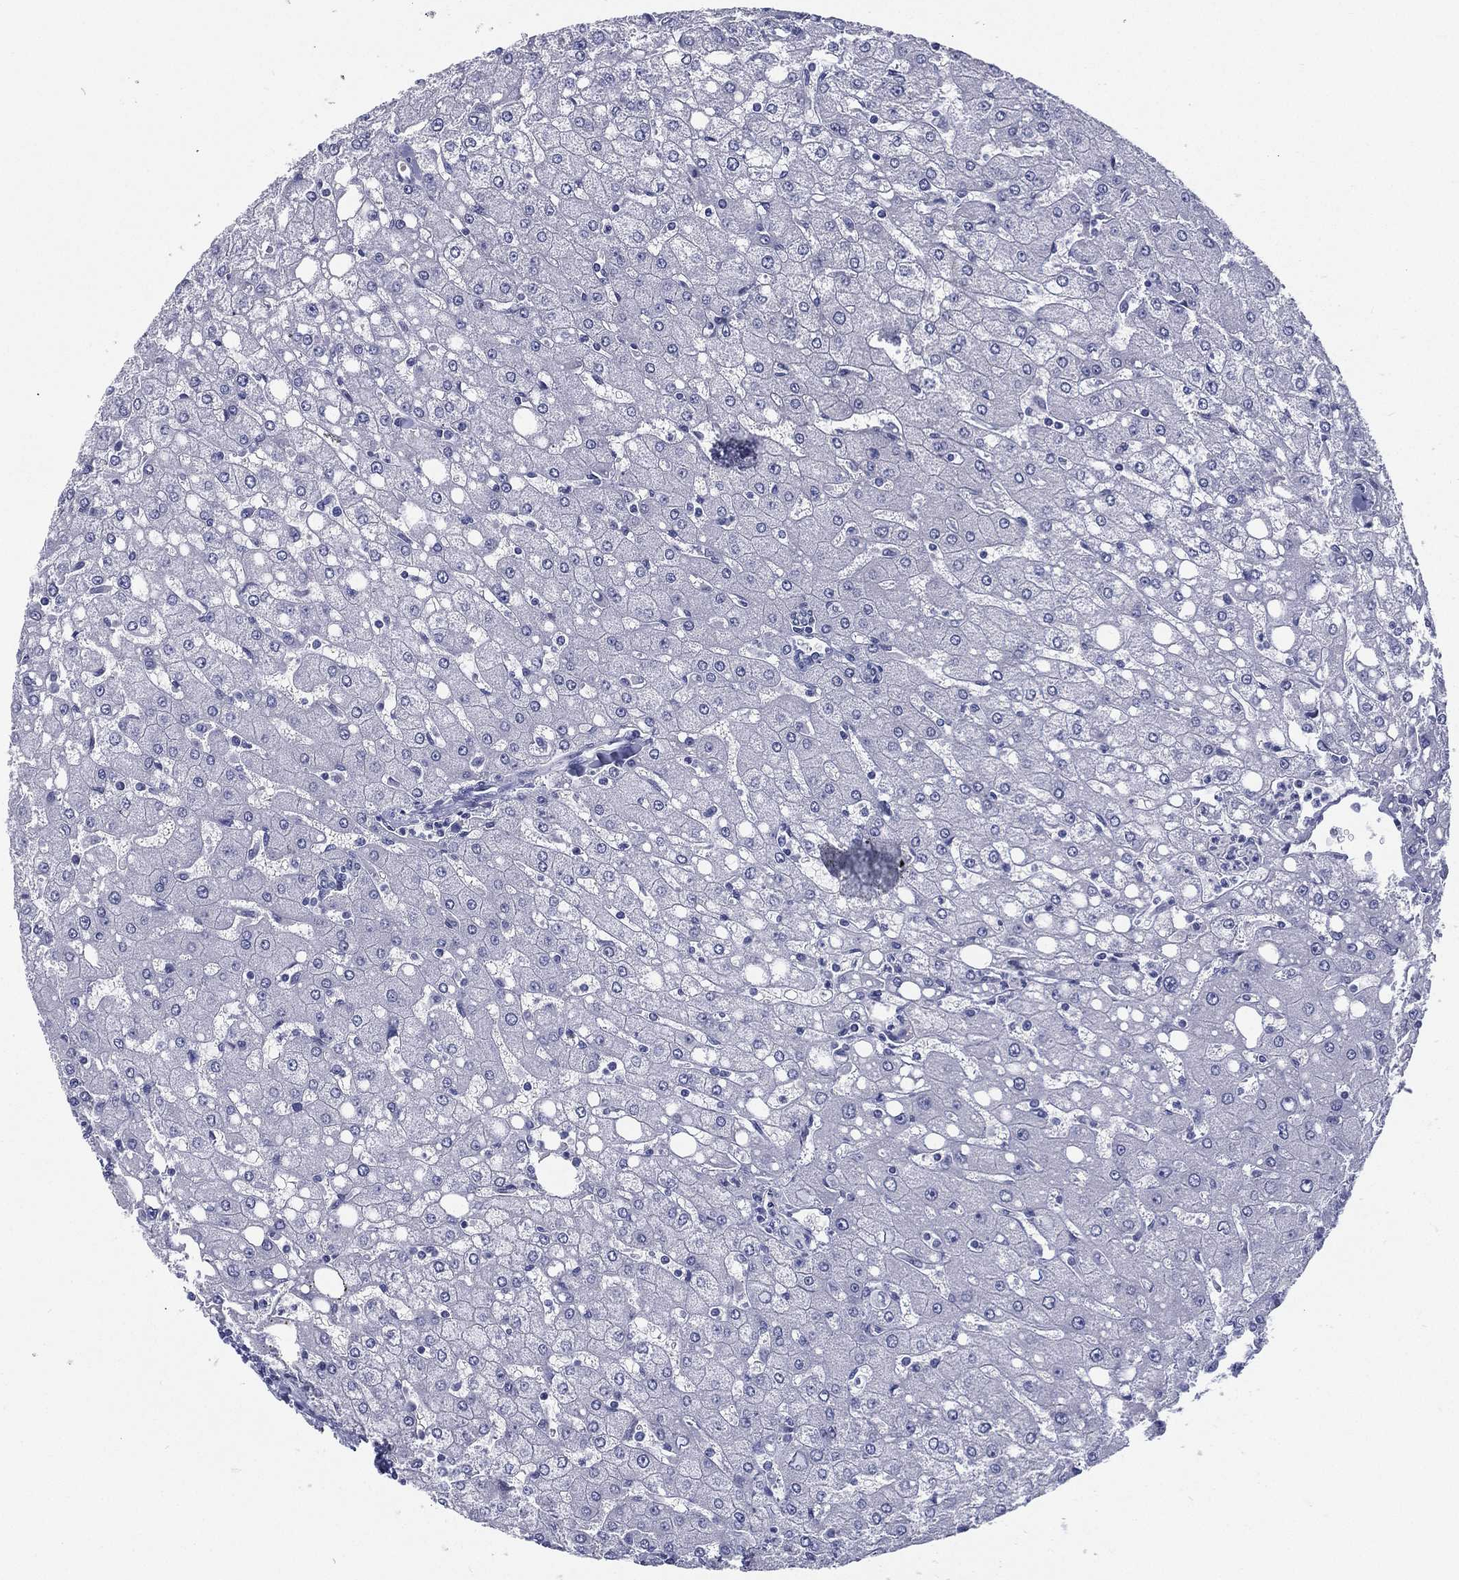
{"staining": {"intensity": "negative", "quantity": "none", "location": "none"}, "tissue": "liver", "cell_type": "Cholangiocytes", "image_type": "normal", "snomed": [{"axis": "morphology", "description": "Normal tissue, NOS"}, {"axis": "topography", "description": "Liver"}], "caption": "A photomicrograph of liver stained for a protein demonstrates no brown staining in cholangiocytes. (DAB IHC with hematoxylin counter stain).", "gene": "RSPH4A", "patient": {"sex": "female", "age": 53}}